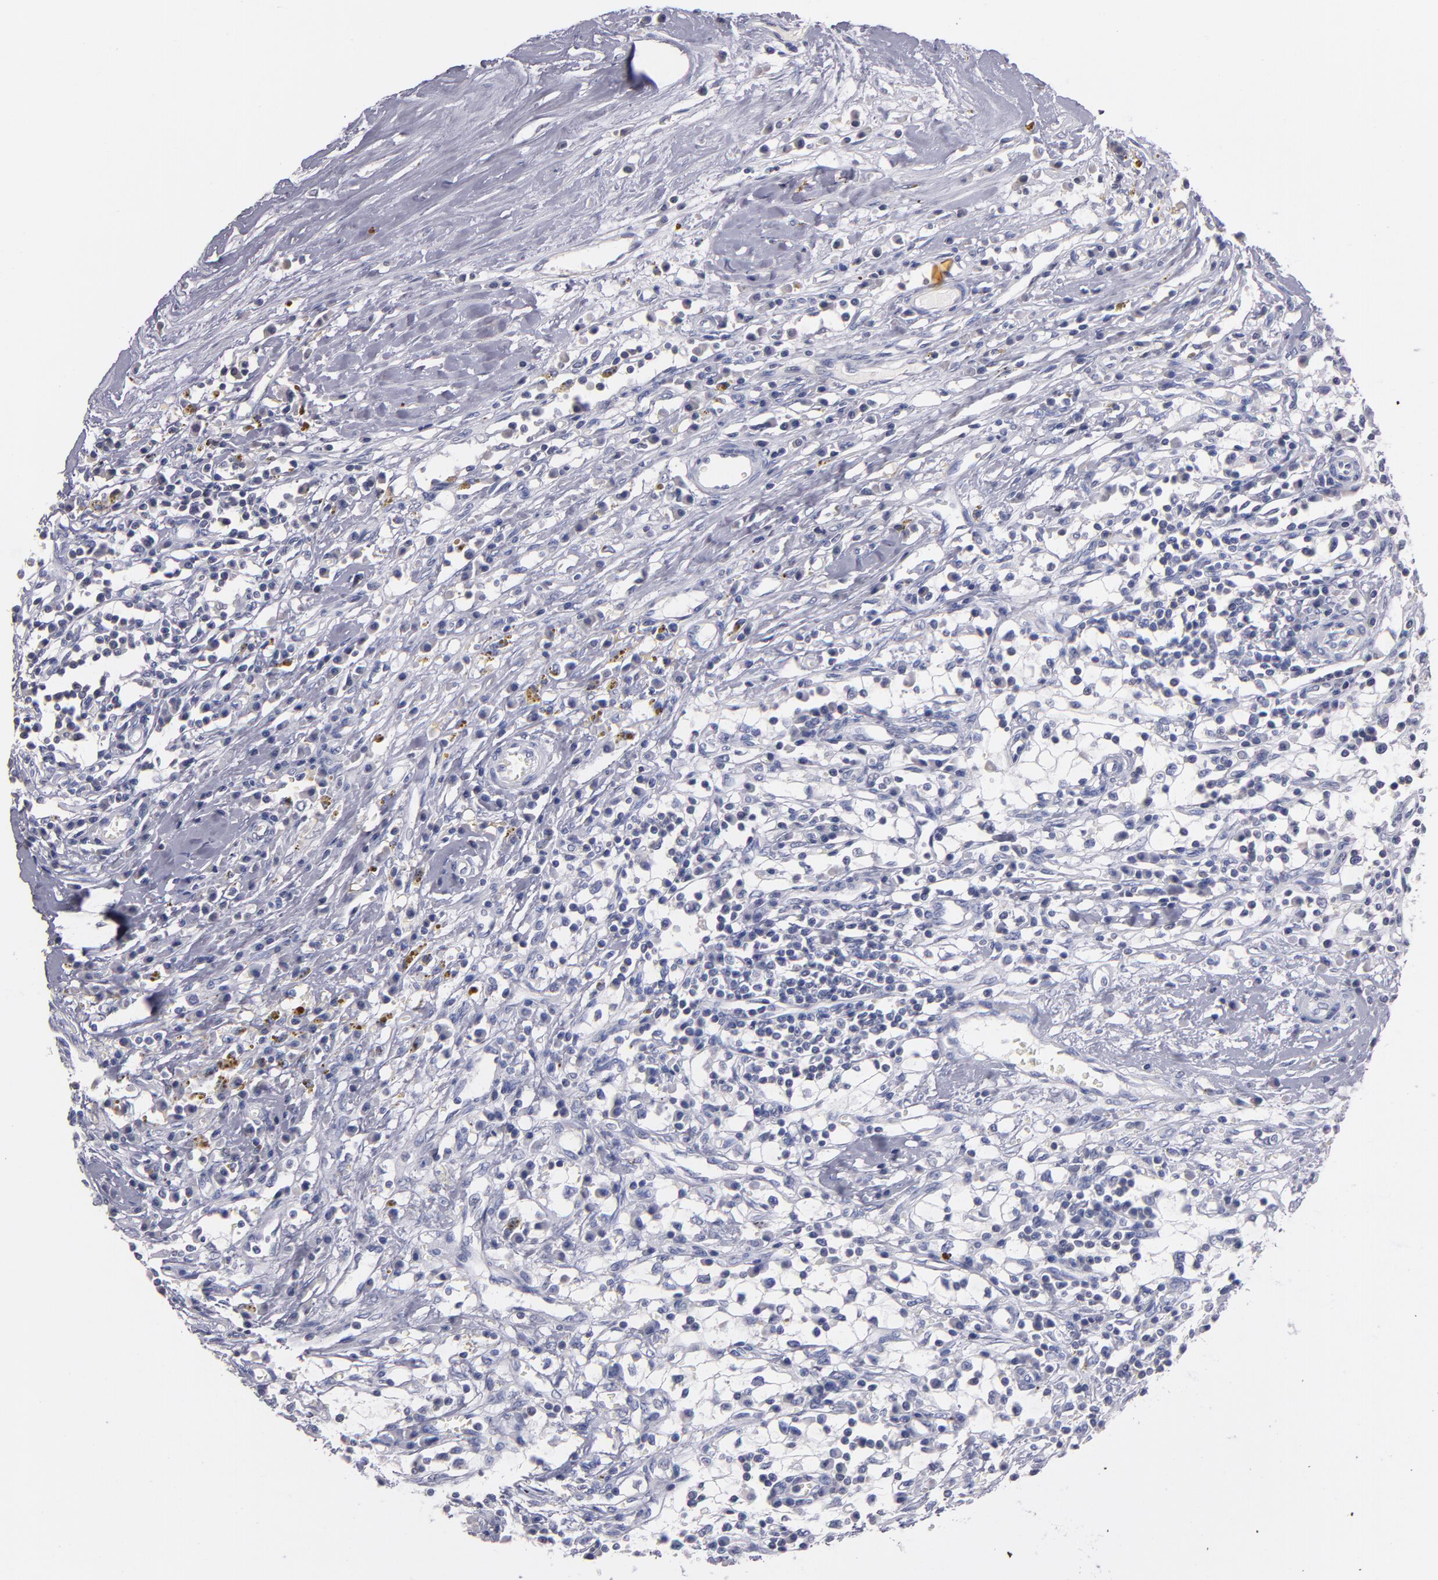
{"staining": {"intensity": "negative", "quantity": "none", "location": "none"}, "tissue": "renal cancer", "cell_type": "Tumor cells", "image_type": "cancer", "snomed": [{"axis": "morphology", "description": "Adenocarcinoma, NOS"}, {"axis": "topography", "description": "Kidney"}], "caption": "Immunohistochemical staining of human renal cancer shows no significant expression in tumor cells. (DAB IHC with hematoxylin counter stain).", "gene": "SOX10", "patient": {"sex": "male", "age": 82}}